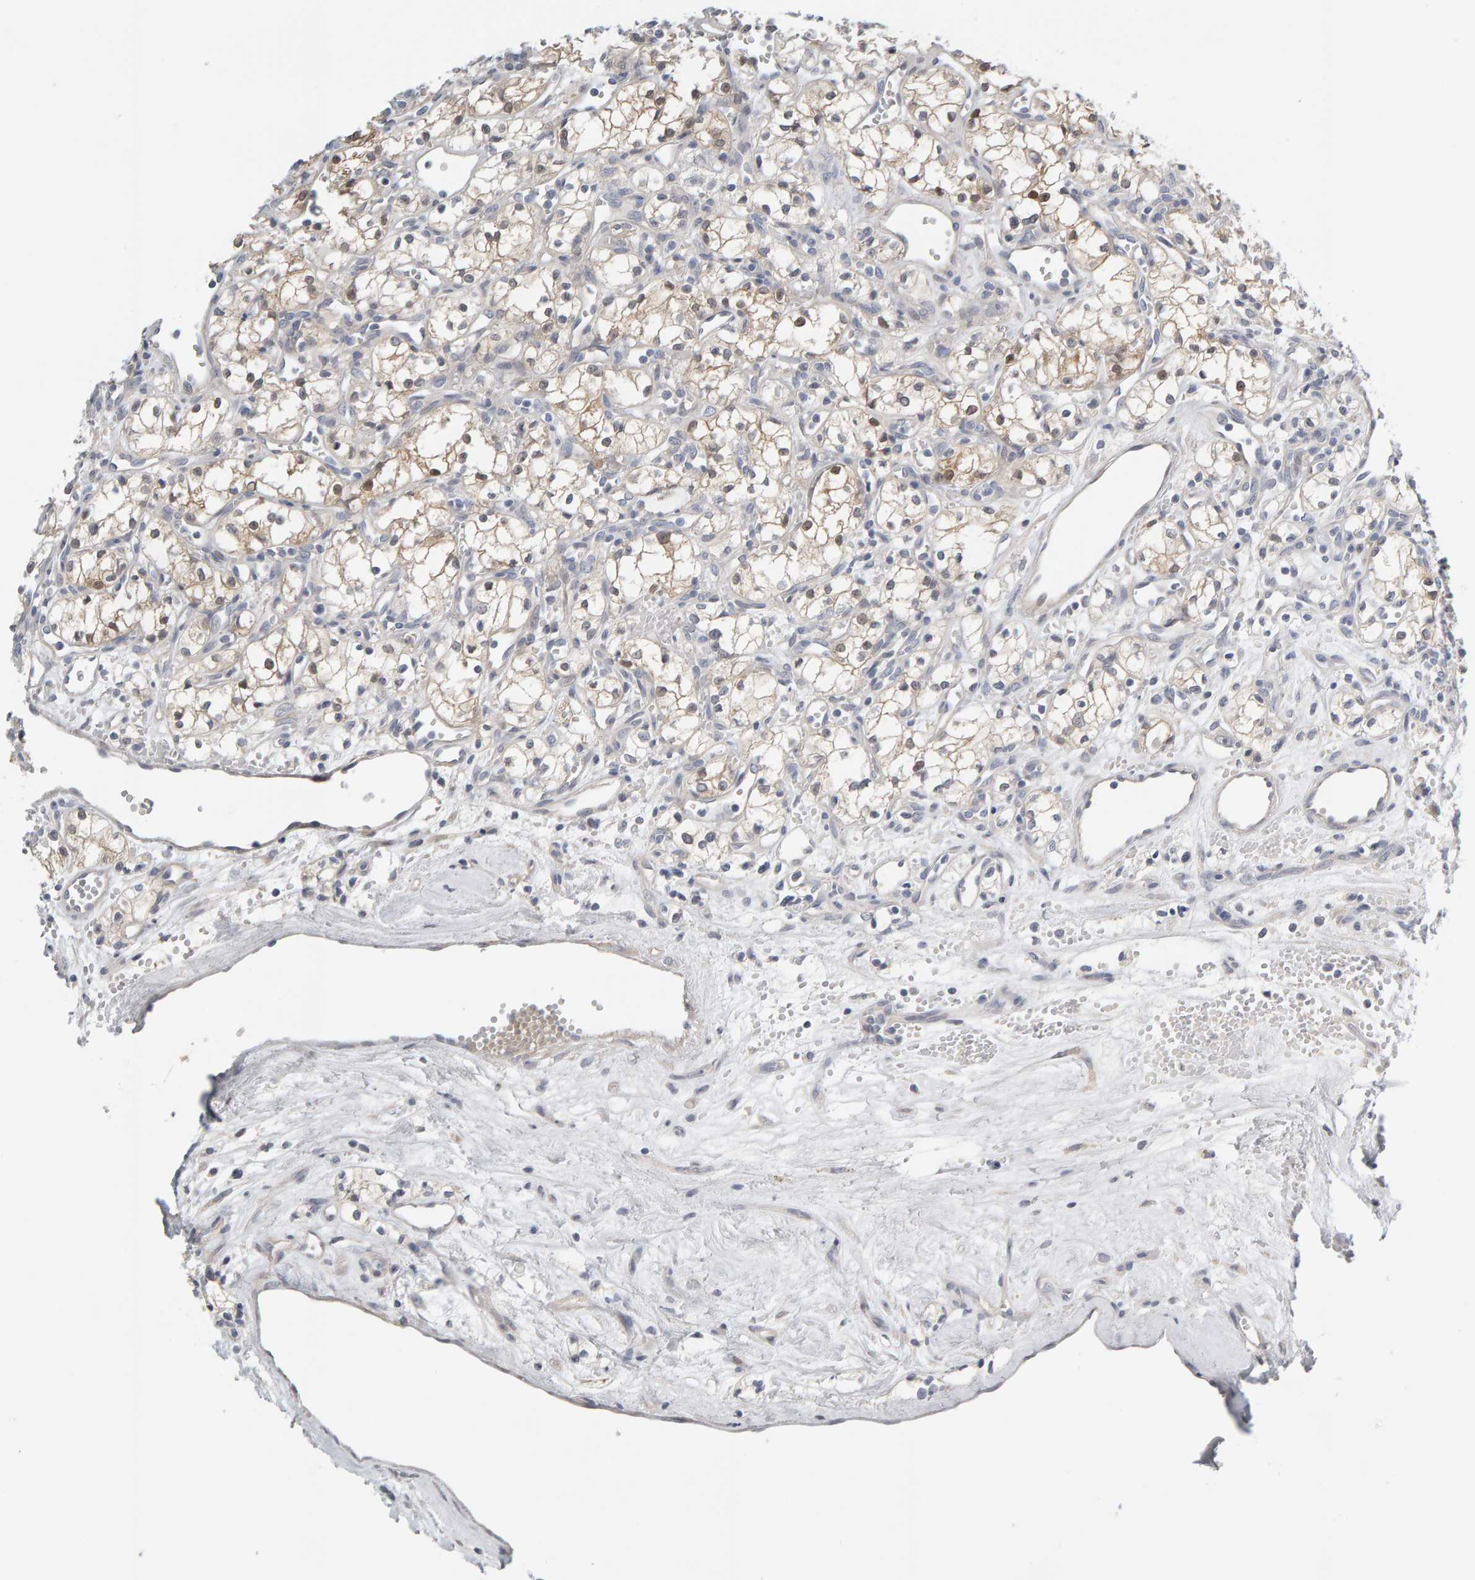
{"staining": {"intensity": "weak", "quantity": "25%-75%", "location": "cytoplasmic/membranous"}, "tissue": "renal cancer", "cell_type": "Tumor cells", "image_type": "cancer", "snomed": [{"axis": "morphology", "description": "Adenocarcinoma, NOS"}, {"axis": "topography", "description": "Kidney"}], "caption": "Immunohistochemistry (IHC) histopathology image of neoplastic tissue: human adenocarcinoma (renal) stained using IHC shows low levels of weak protein expression localized specifically in the cytoplasmic/membranous of tumor cells, appearing as a cytoplasmic/membranous brown color.", "gene": "GFUS", "patient": {"sex": "male", "age": 59}}